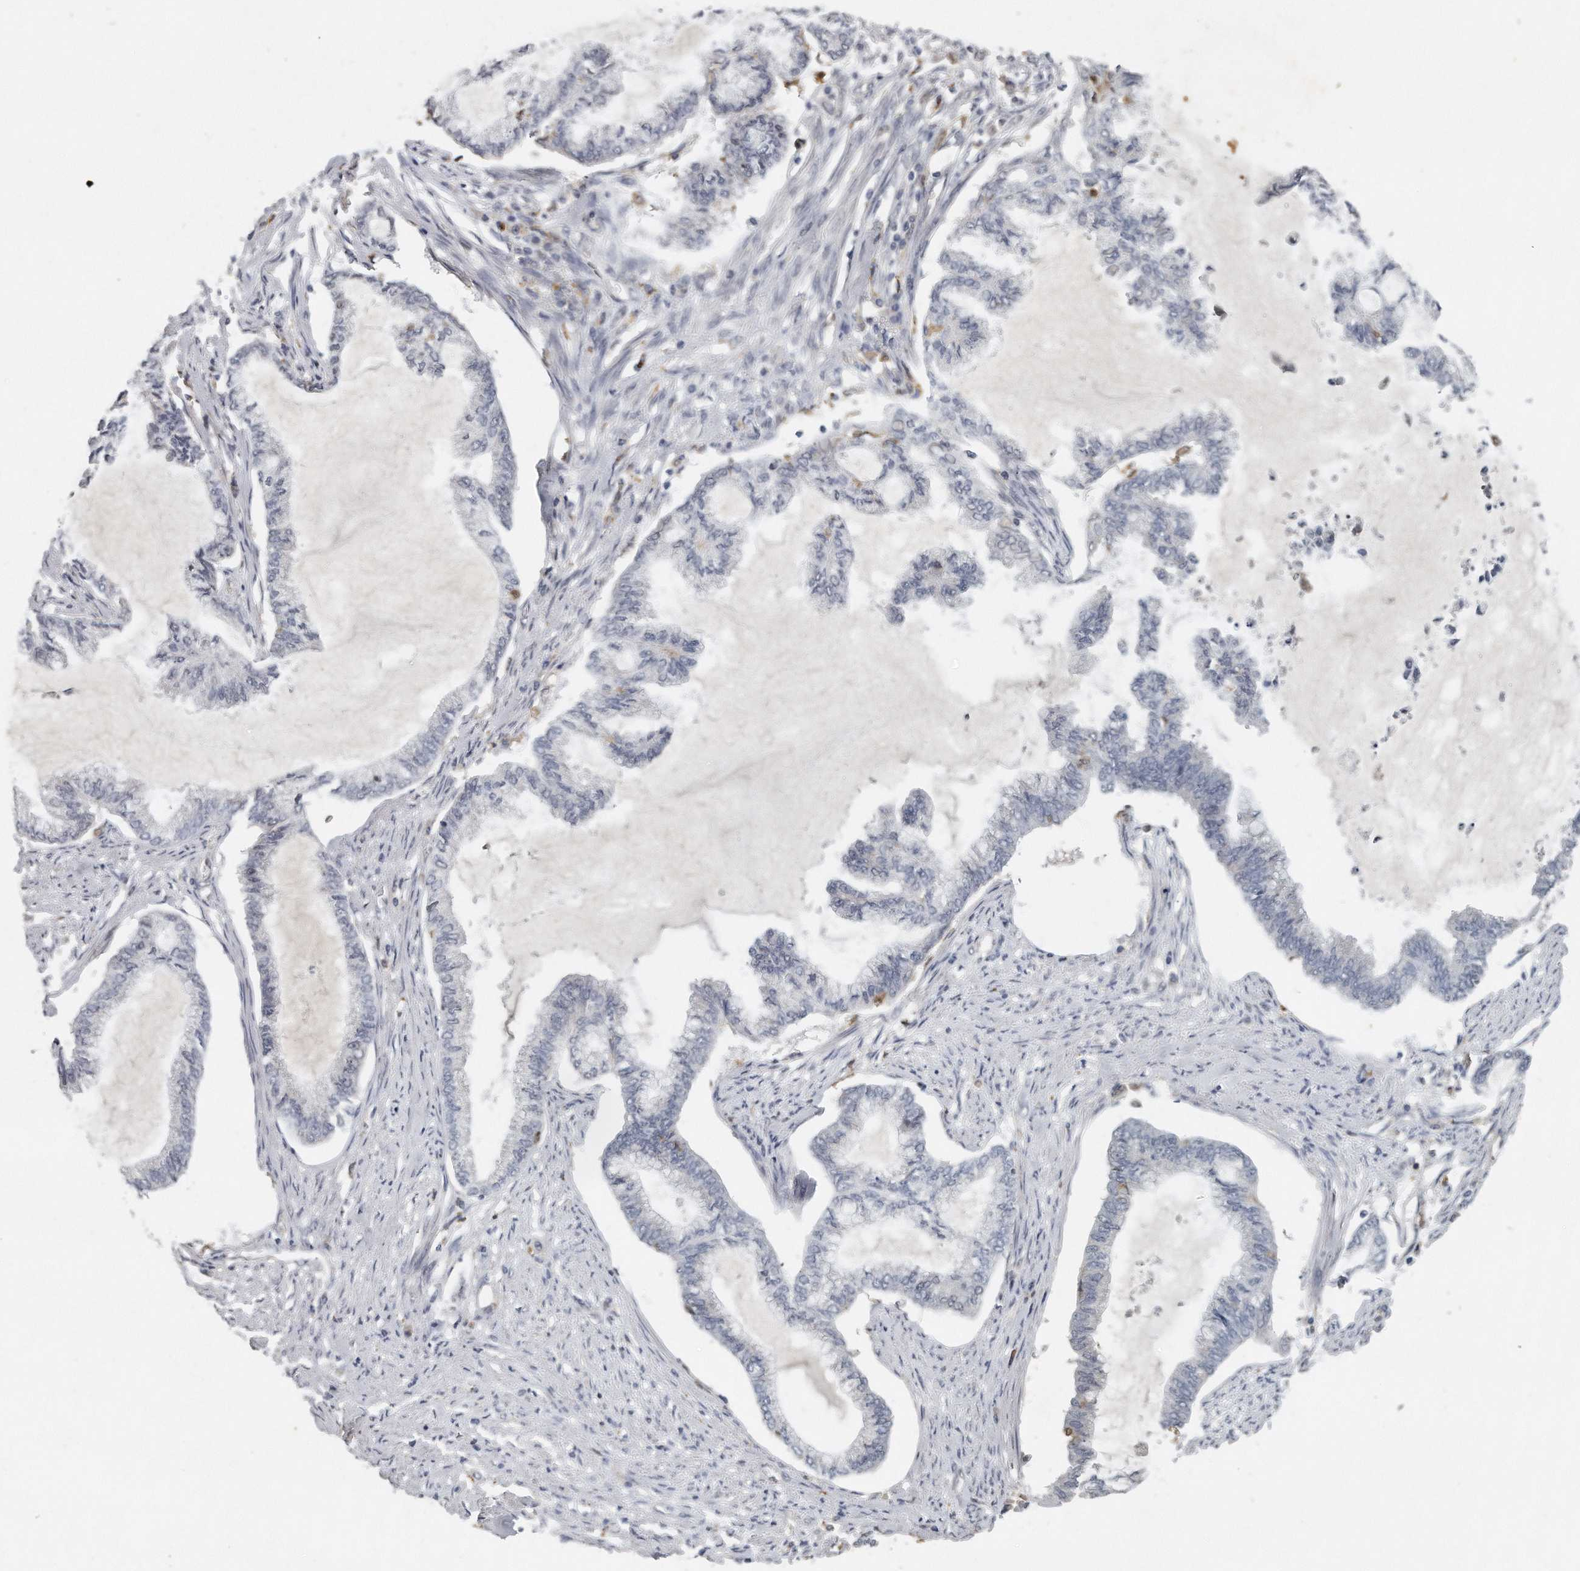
{"staining": {"intensity": "negative", "quantity": "none", "location": "none"}, "tissue": "endometrial cancer", "cell_type": "Tumor cells", "image_type": "cancer", "snomed": [{"axis": "morphology", "description": "Adenocarcinoma, NOS"}, {"axis": "topography", "description": "Endometrium"}], "caption": "The immunohistochemistry histopathology image has no significant expression in tumor cells of endometrial adenocarcinoma tissue.", "gene": "CAMK1", "patient": {"sex": "female", "age": 86}}